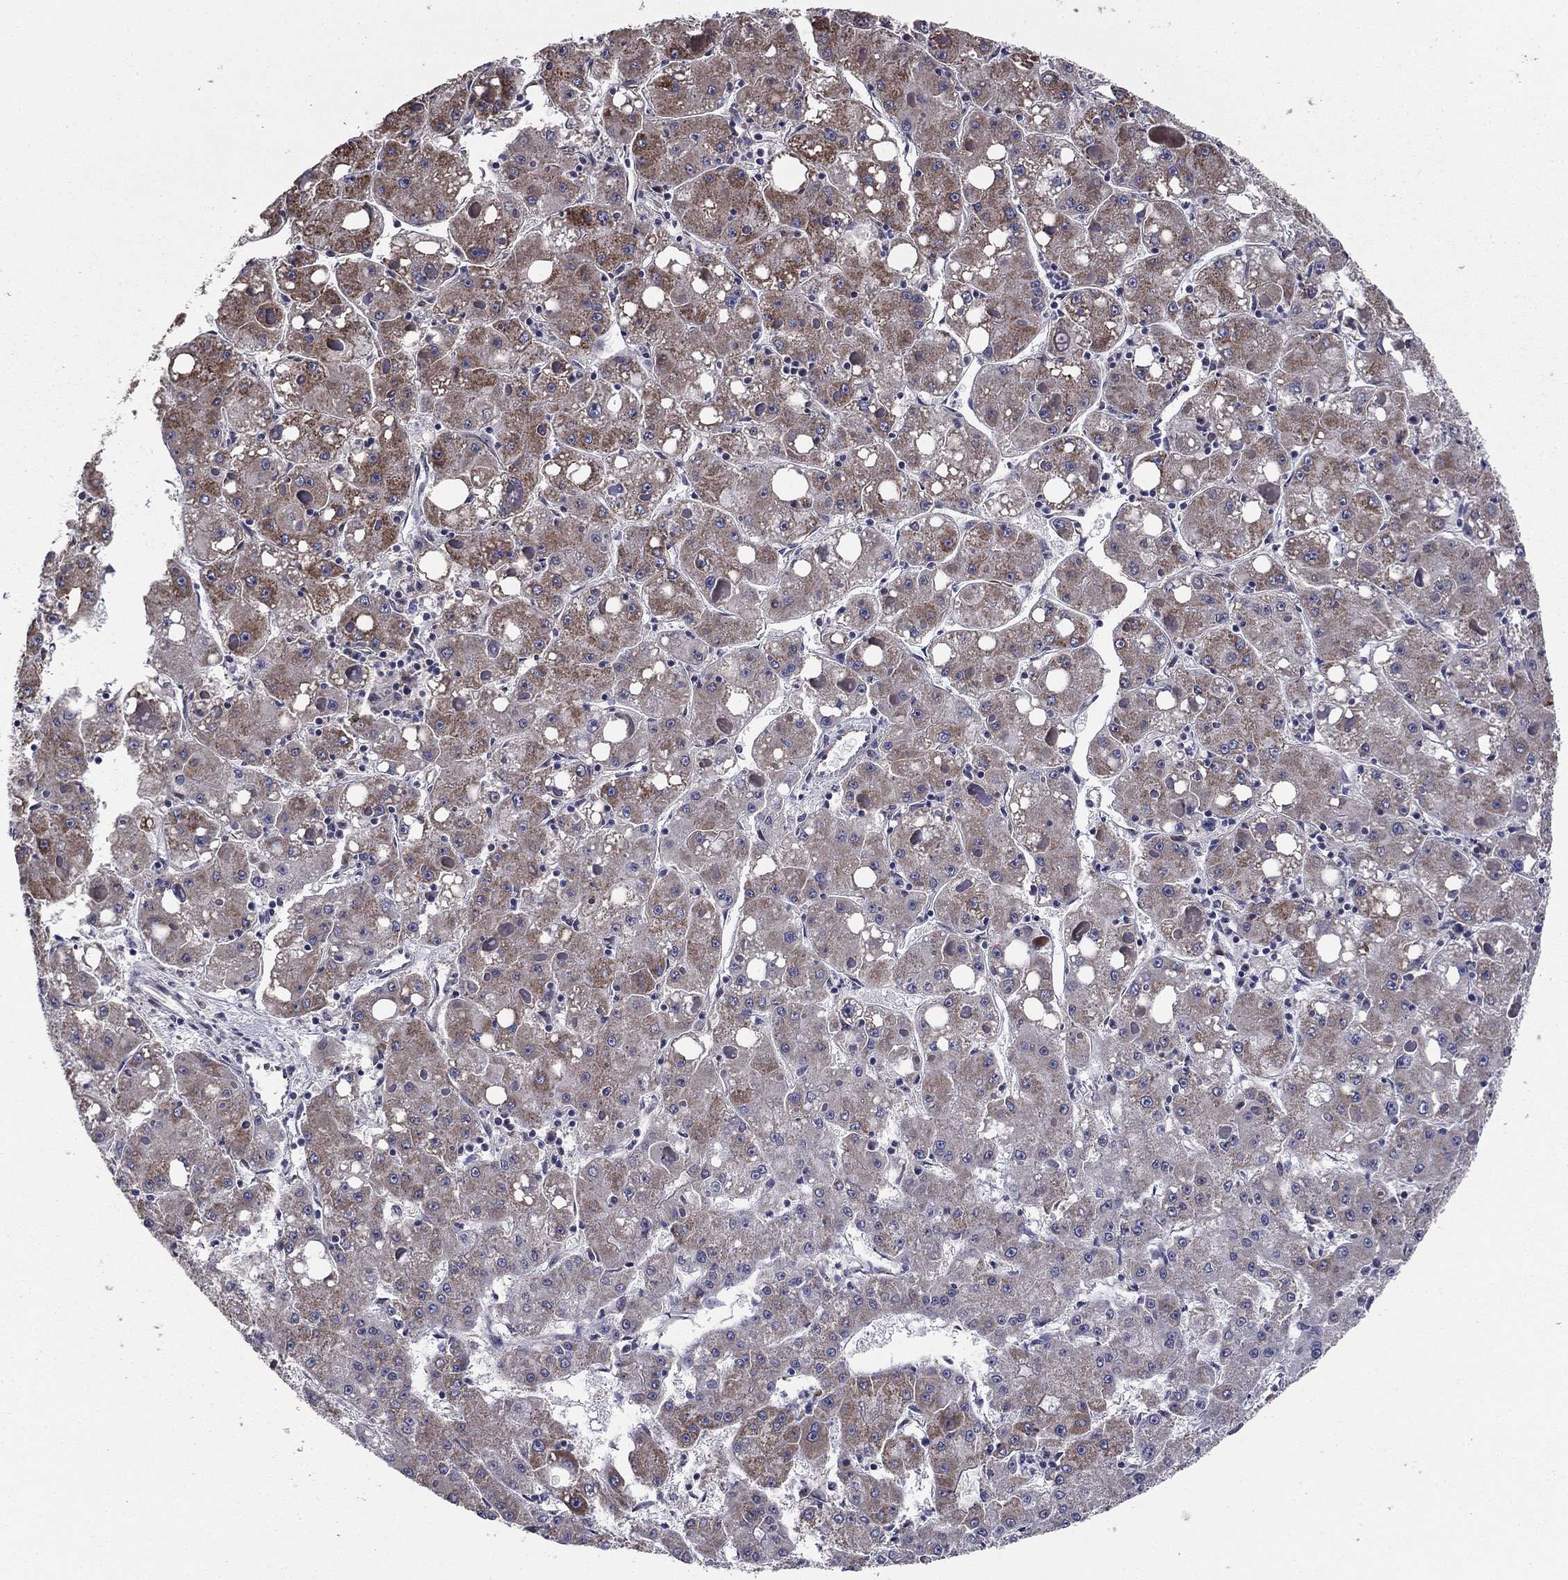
{"staining": {"intensity": "moderate", "quantity": "<25%", "location": "cytoplasmic/membranous"}, "tissue": "liver cancer", "cell_type": "Tumor cells", "image_type": "cancer", "snomed": [{"axis": "morphology", "description": "Carcinoma, Hepatocellular, NOS"}, {"axis": "topography", "description": "Liver"}], "caption": "DAB (3,3'-diaminobenzidine) immunohistochemical staining of liver hepatocellular carcinoma exhibits moderate cytoplasmic/membranous protein staining in about <25% of tumor cells. (Stains: DAB in brown, nuclei in blue, Microscopy: brightfield microscopy at high magnification).", "gene": "NKIRAS1", "patient": {"sex": "male", "age": 73}}